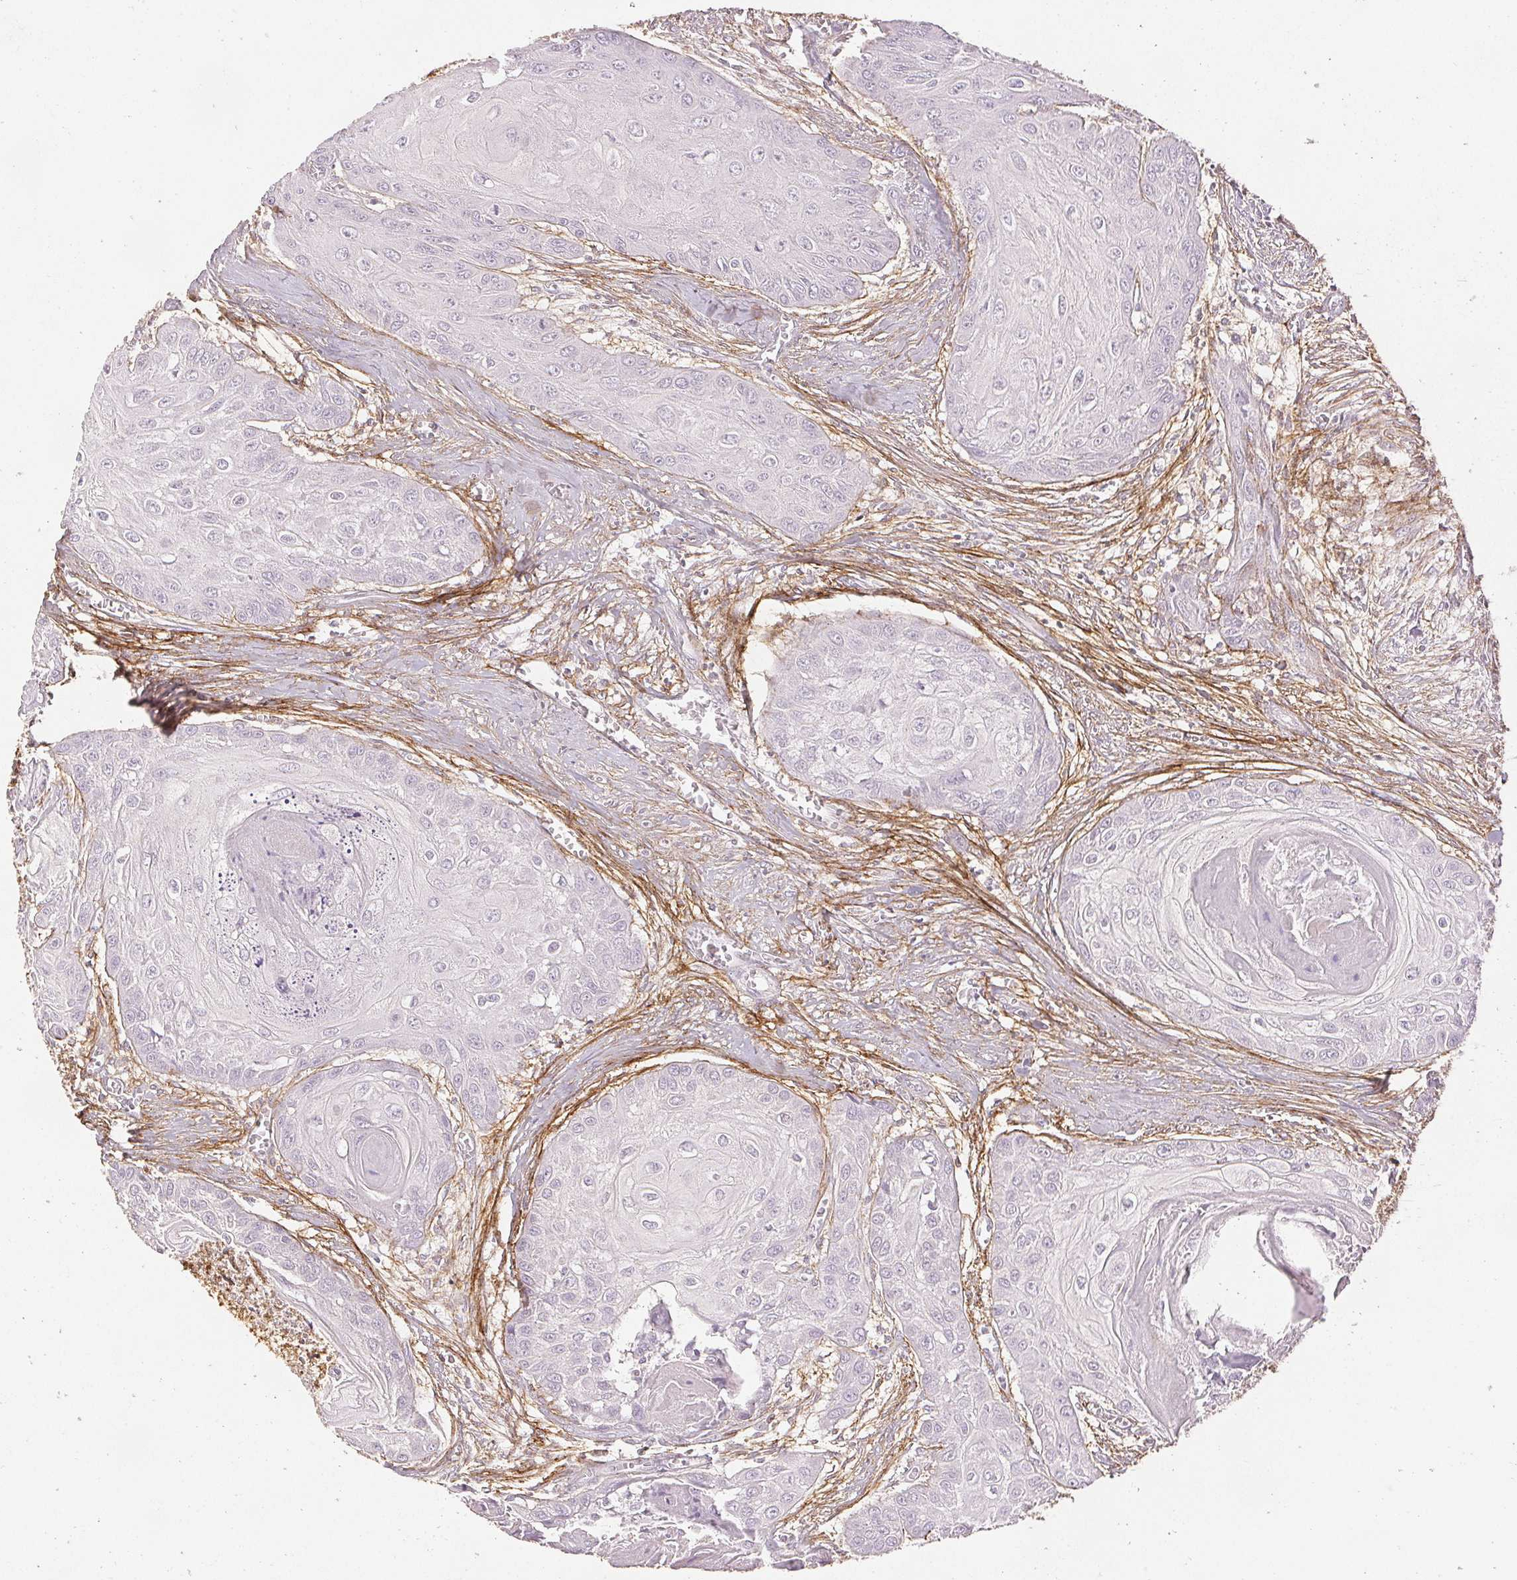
{"staining": {"intensity": "negative", "quantity": "none", "location": "none"}, "tissue": "head and neck cancer", "cell_type": "Tumor cells", "image_type": "cancer", "snomed": [{"axis": "morphology", "description": "Squamous cell carcinoma, NOS"}, {"axis": "topography", "description": "Oral tissue"}, {"axis": "topography", "description": "Head-Neck"}], "caption": "A high-resolution image shows immunohistochemistry staining of squamous cell carcinoma (head and neck), which exhibits no significant expression in tumor cells.", "gene": "FBN1", "patient": {"sex": "male", "age": 71}}